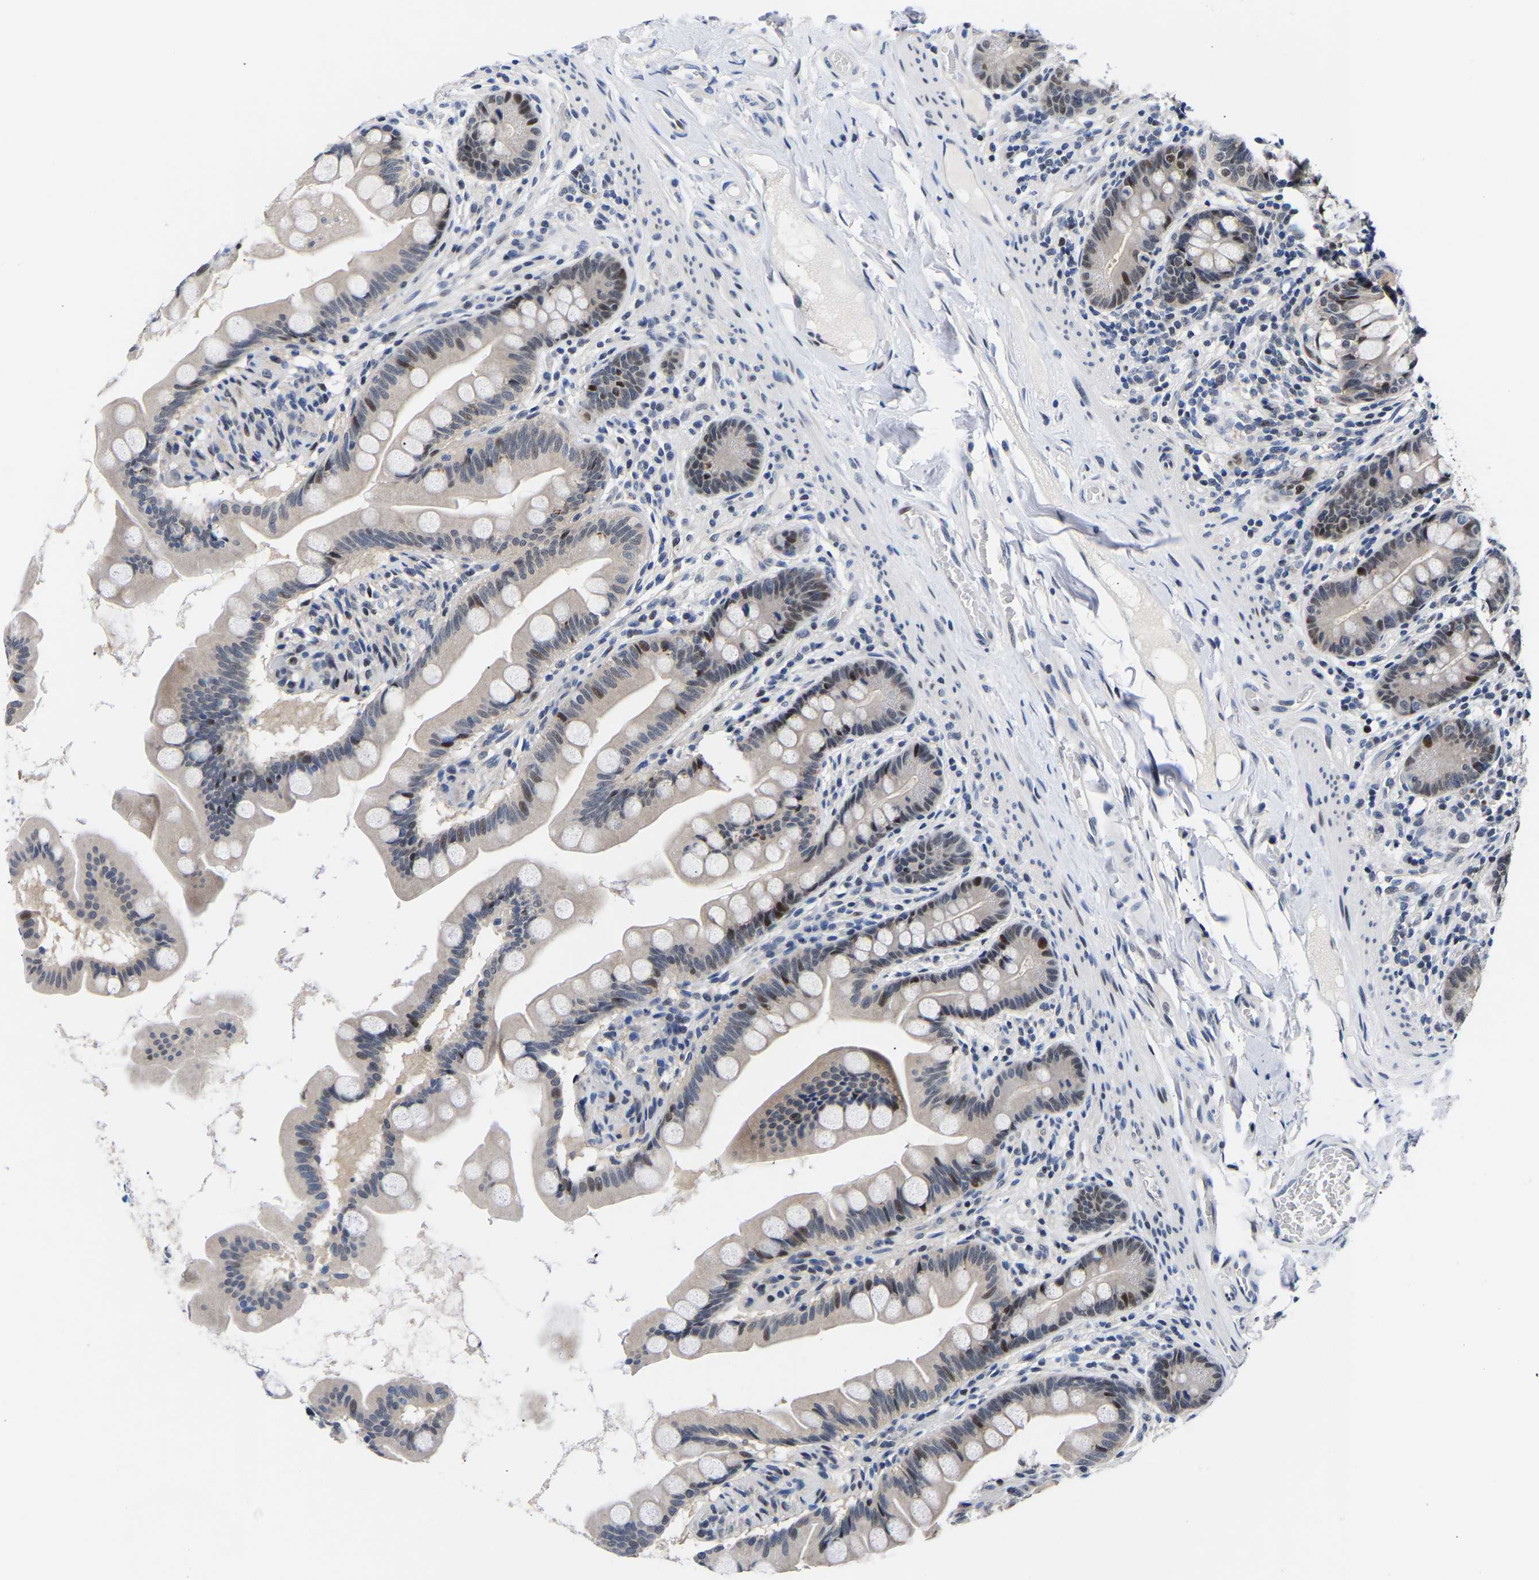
{"staining": {"intensity": "strong", "quantity": "<25%", "location": "nuclear"}, "tissue": "small intestine", "cell_type": "Glandular cells", "image_type": "normal", "snomed": [{"axis": "morphology", "description": "Normal tissue, NOS"}, {"axis": "topography", "description": "Small intestine"}], "caption": "Unremarkable small intestine demonstrates strong nuclear staining in about <25% of glandular cells The protein of interest is stained brown, and the nuclei are stained in blue (DAB IHC with brightfield microscopy, high magnification)..", "gene": "PTRHD1", "patient": {"sex": "female", "age": 56}}